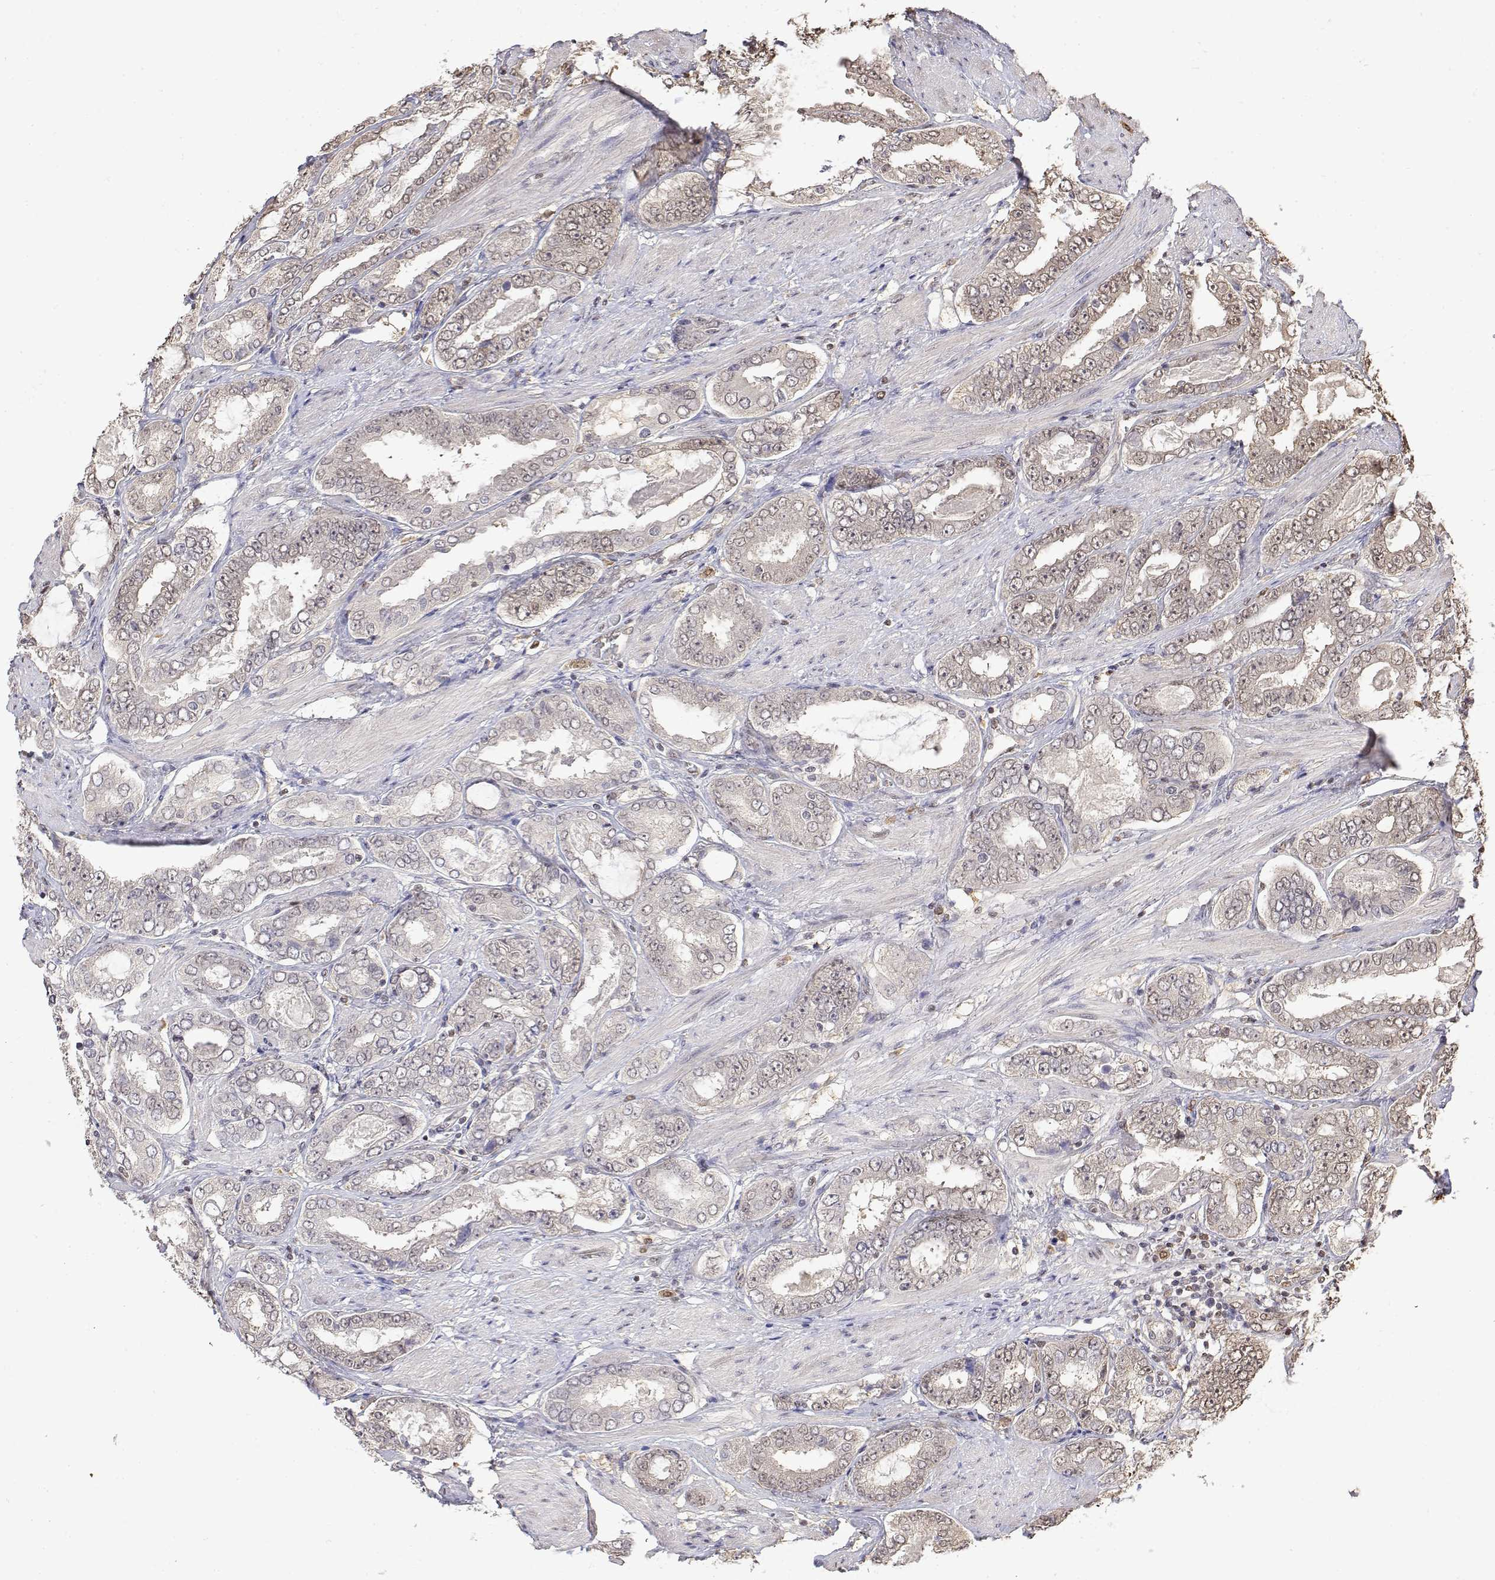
{"staining": {"intensity": "negative", "quantity": "none", "location": "none"}, "tissue": "prostate cancer", "cell_type": "Tumor cells", "image_type": "cancer", "snomed": [{"axis": "morphology", "description": "Adenocarcinoma, High grade"}, {"axis": "topography", "description": "Prostate"}], "caption": "The image displays no significant positivity in tumor cells of prostate cancer.", "gene": "TPI1", "patient": {"sex": "male", "age": 63}}